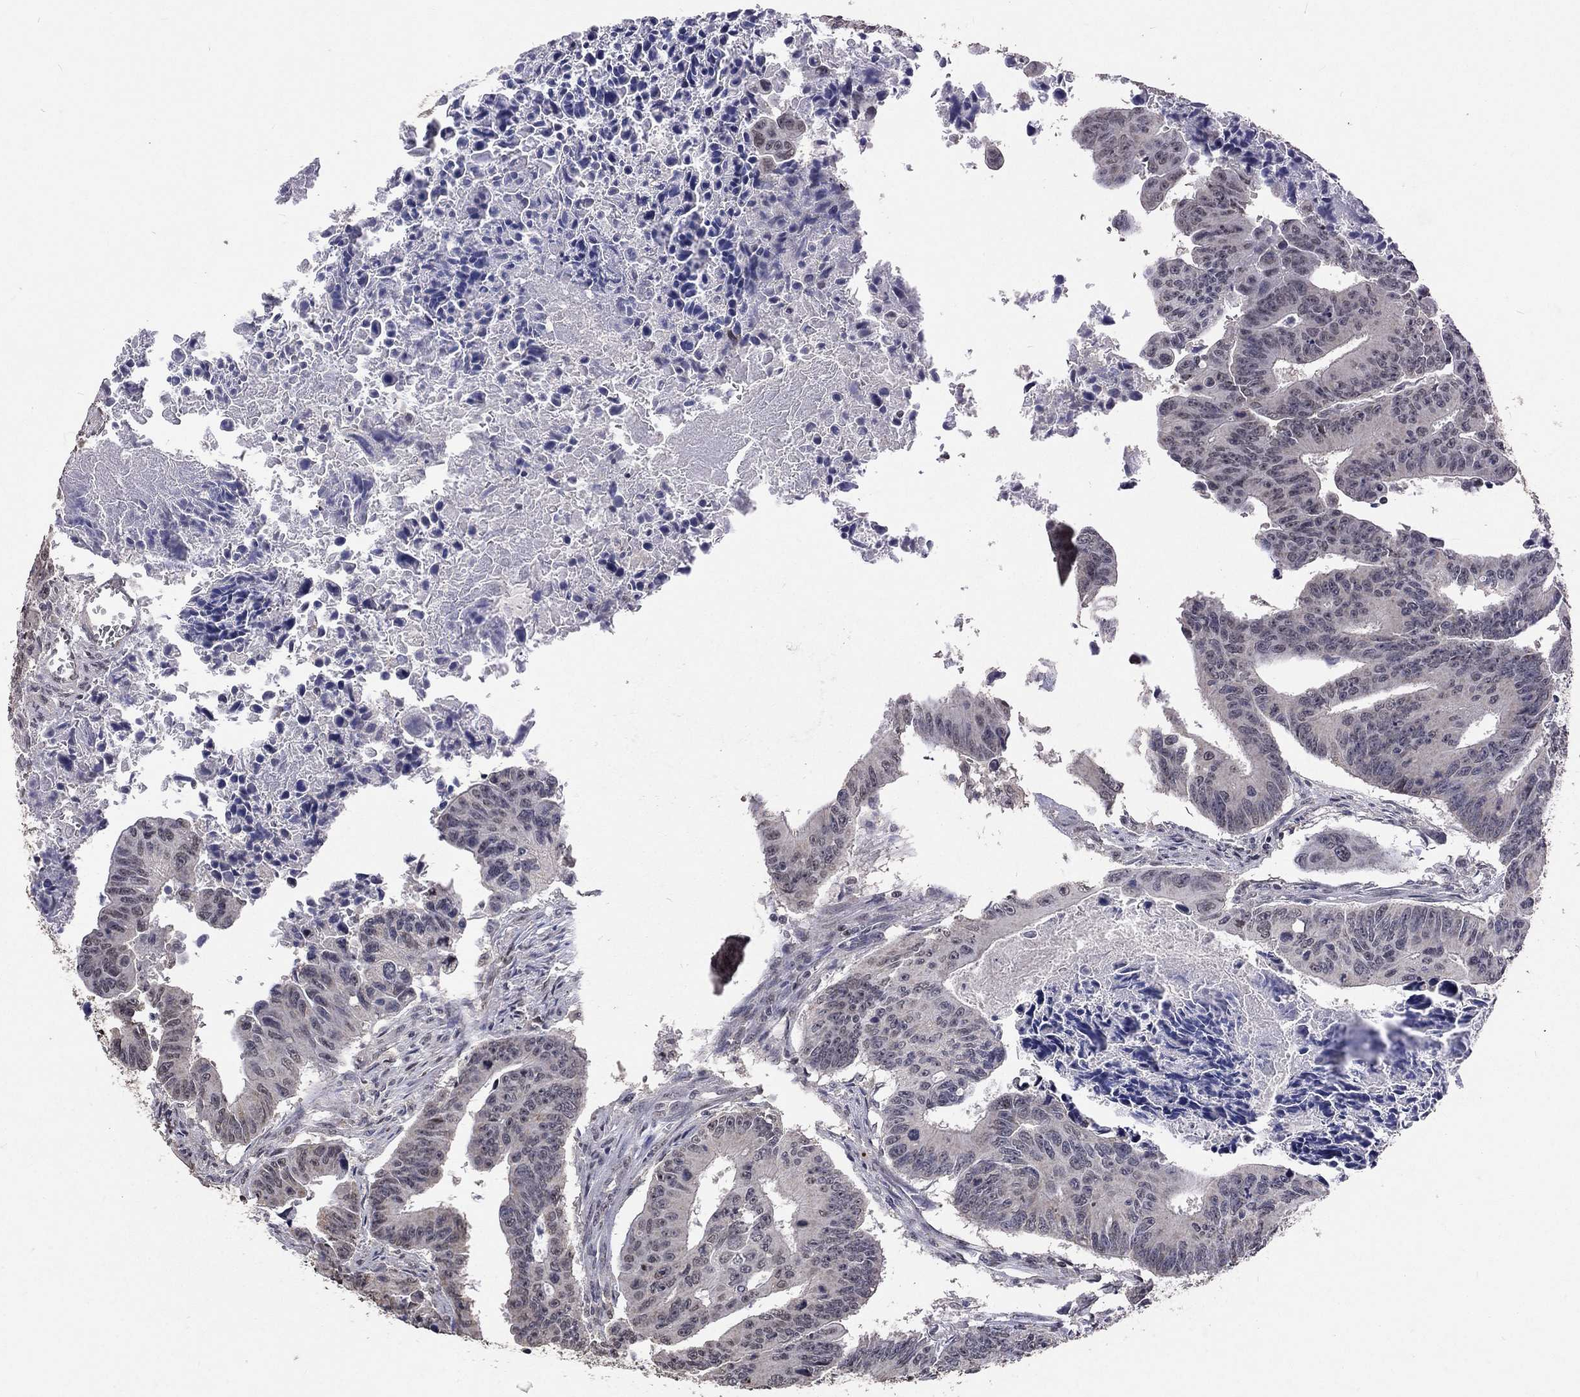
{"staining": {"intensity": "negative", "quantity": "none", "location": "none"}, "tissue": "colorectal cancer", "cell_type": "Tumor cells", "image_type": "cancer", "snomed": [{"axis": "morphology", "description": "Adenocarcinoma, NOS"}, {"axis": "topography", "description": "Colon"}], "caption": "A high-resolution micrograph shows IHC staining of colorectal adenocarcinoma, which reveals no significant positivity in tumor cells.", "gene": "SPATA33", "patient": {"sex": "female", "age": 87}}